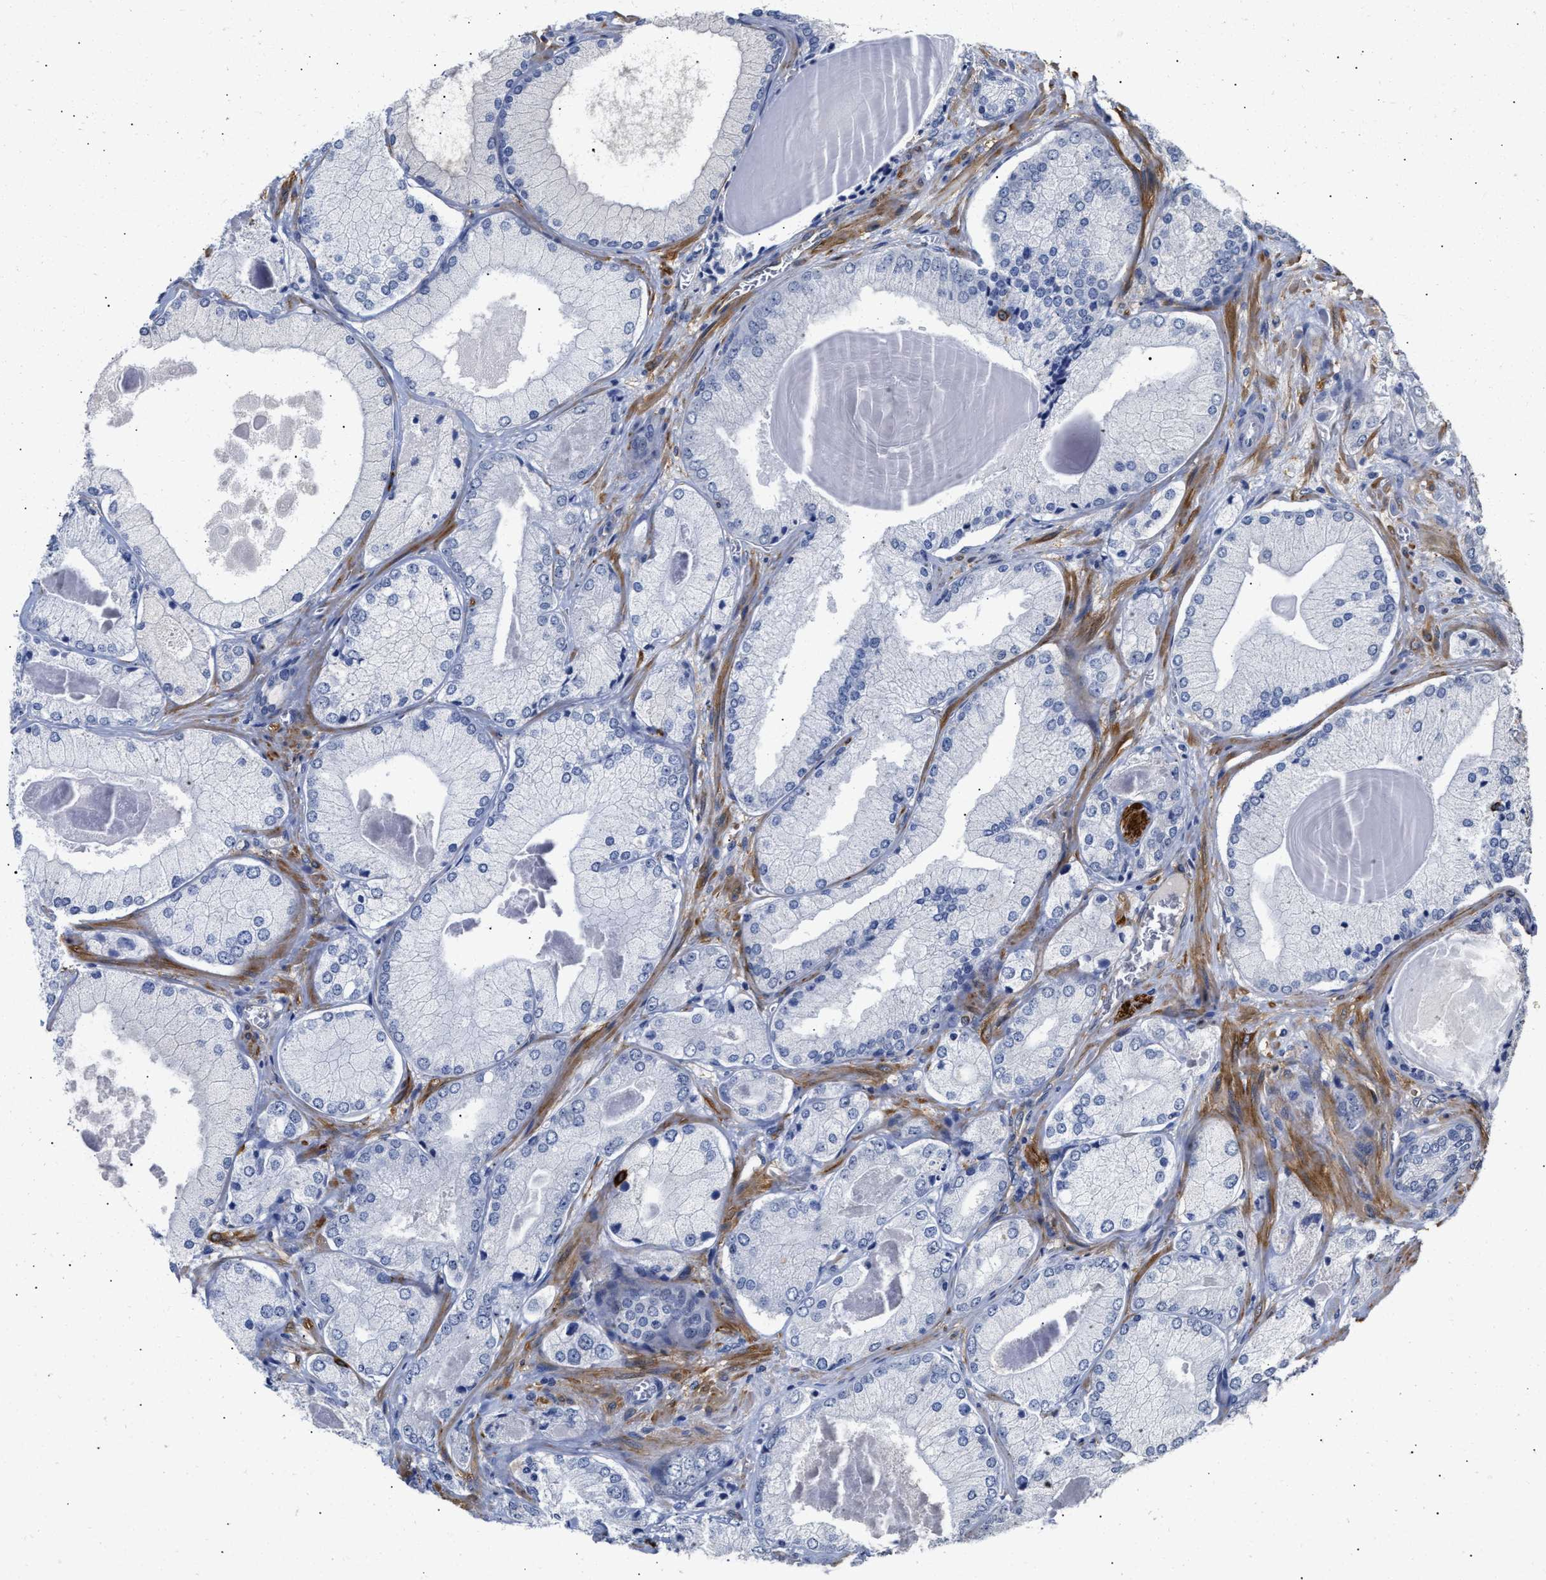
{"staining": {"intensity": "negative", "quantity": "none", "location": "none"}, "tissue": "prostate cancer", "cell_type": "Tumor cells", "image_type": "cancer", "snomed": [{"axis": "morphology", "description": "Adenocarcinoma, Low grade"}, {"axis": "topography", "description": "Prostate"}], "caption": "IHC of prostate cancer shows no staining in tumor cells.", "gene": "AHNAK2", "patient": {"sex": "male", "age": 65}}